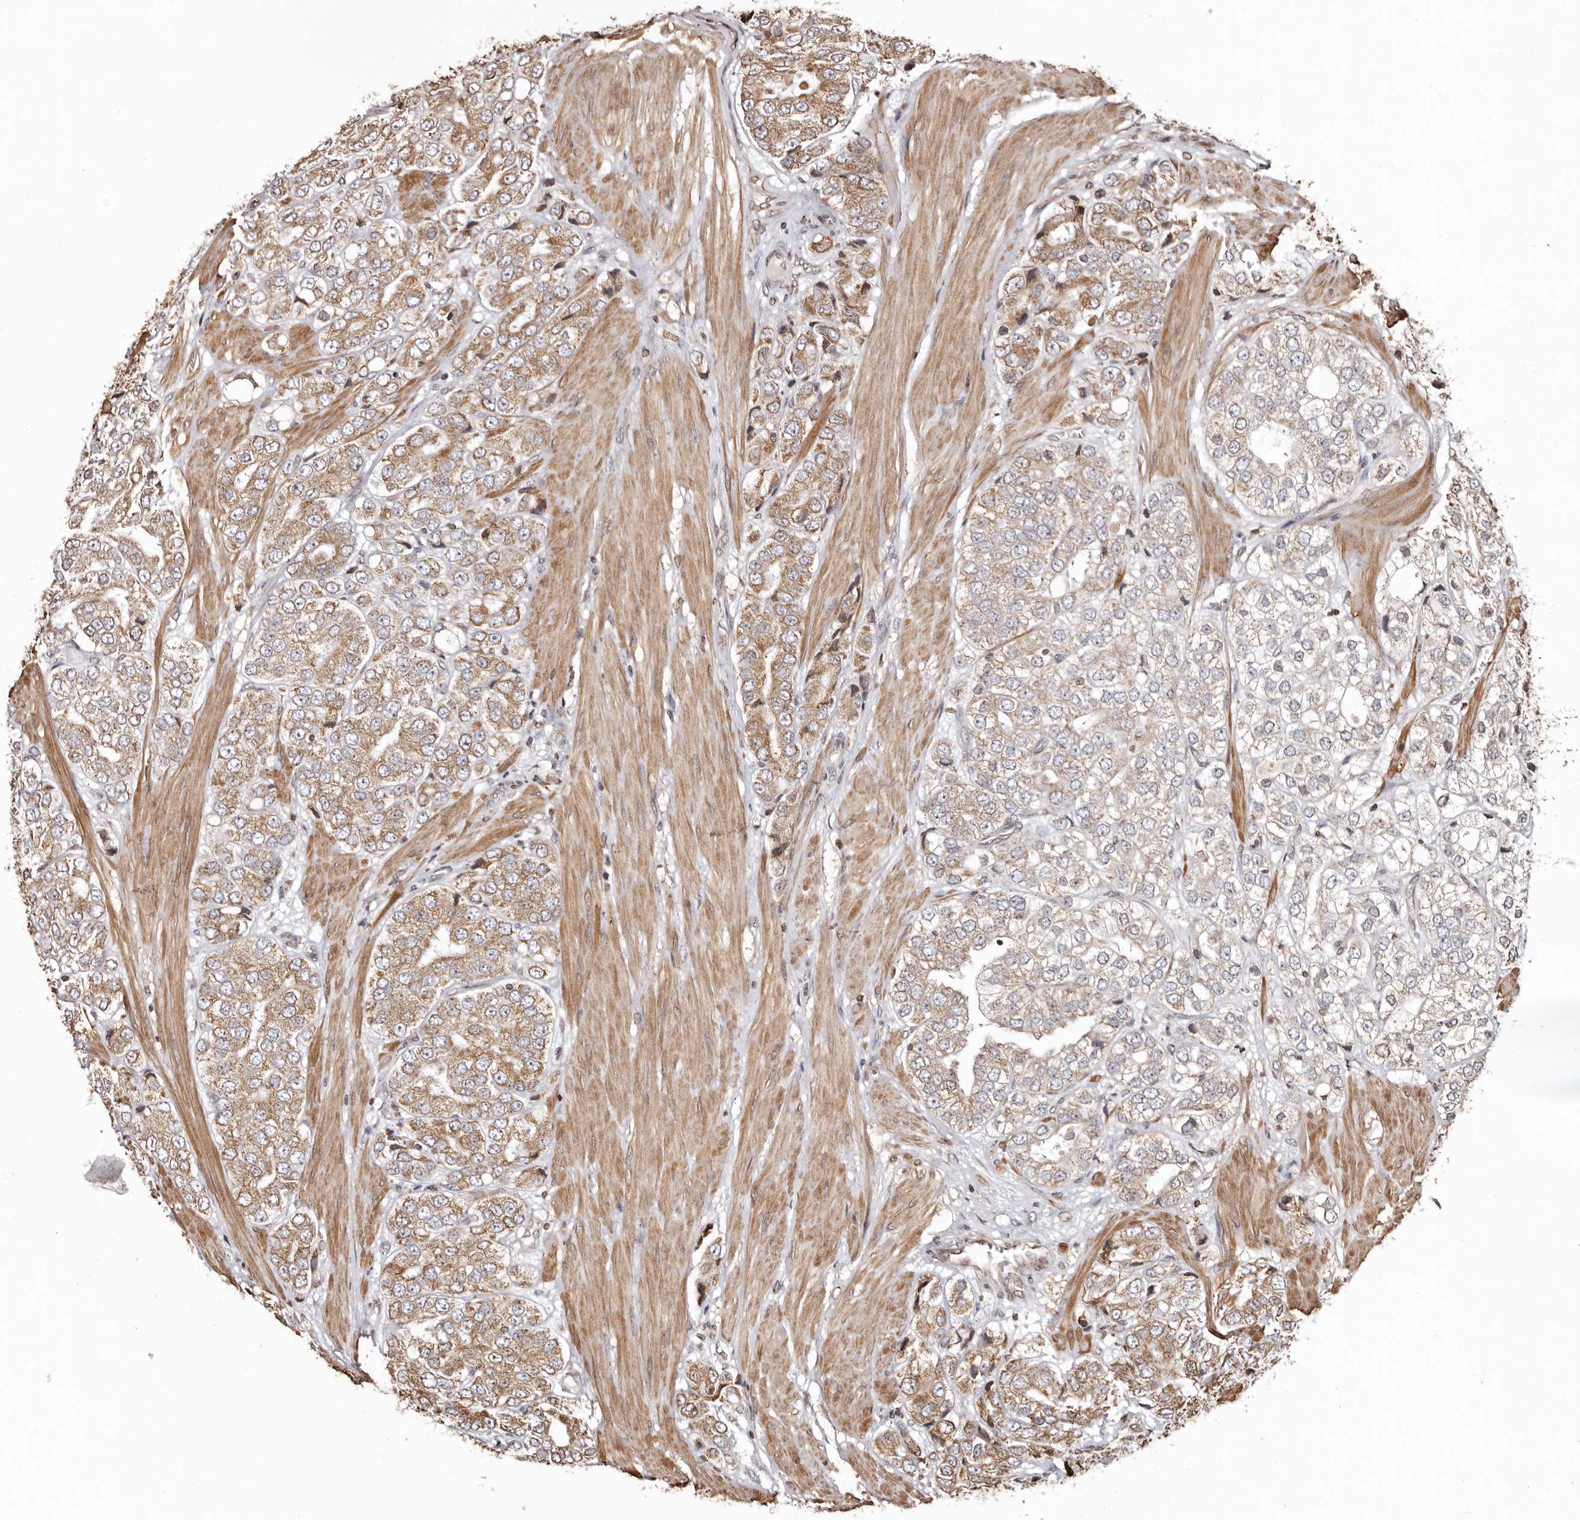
{"staining": {"intensity": "moderate", "quantity": "25%-75%", "location": "cytoplasmic/membranous"}, "tissue": "prostate cancer", "cell_type": "Tumor cells", "image_type": "cancer", "snomed": [{"axis": "morphology", "description": "Adenocarcinoma, High grade"}, {"axis": "topography", "description": "Prostate"}], "caption": "Immunohistochemistry (DAB (3,3'-diaminobenzidine)) staining of human prostate adenocarcinoma (high-grade) exhibits moderate cytoplasmic/membranous protein staining in approximately 25%-75% of tumor cells. The protein is shown in brown color, while the nuclei are stained blue.", "gene": "CCDC190", "patient": {"sex": "male", "age": 50}}